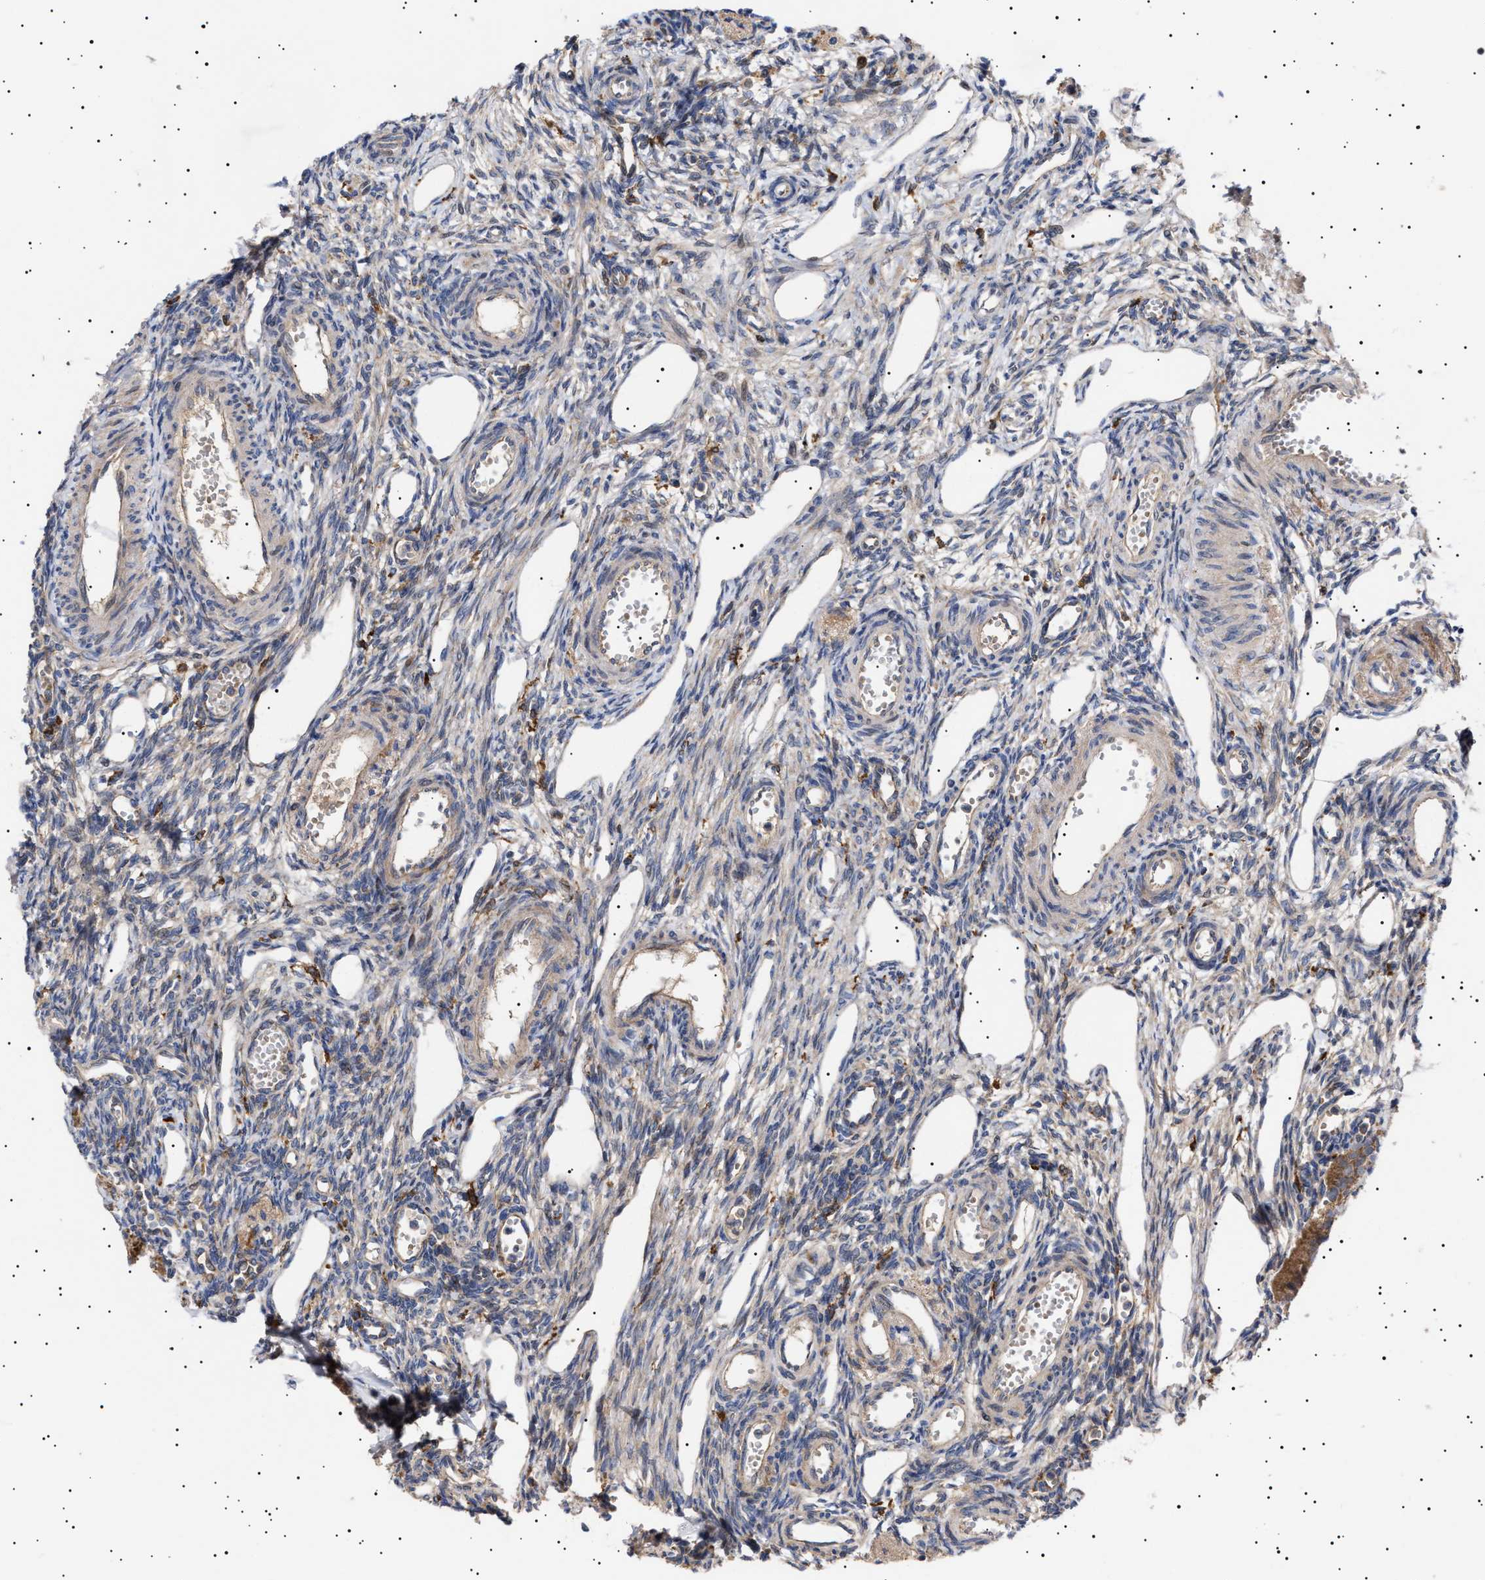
{"staining": {"intensity": "moderate", "quantity": ">75%", "location": "cytoplasmic/membranous"}, "tissue": "ovary", "cell_type": "Follicle cells", "image_type": "normal", "snomed": [{"axis": "morphology", "description": "Normal tissue, NOS"}, {"axis": "topography", "description": "Ovary"}], "caption": "Protein staining exhibits moderate cytoplasmic/membranous positivity in about >75% of follicle cells in normal ovary.", "gene": "MRPL10", "patient": {"sex": "female", "age": 33}}